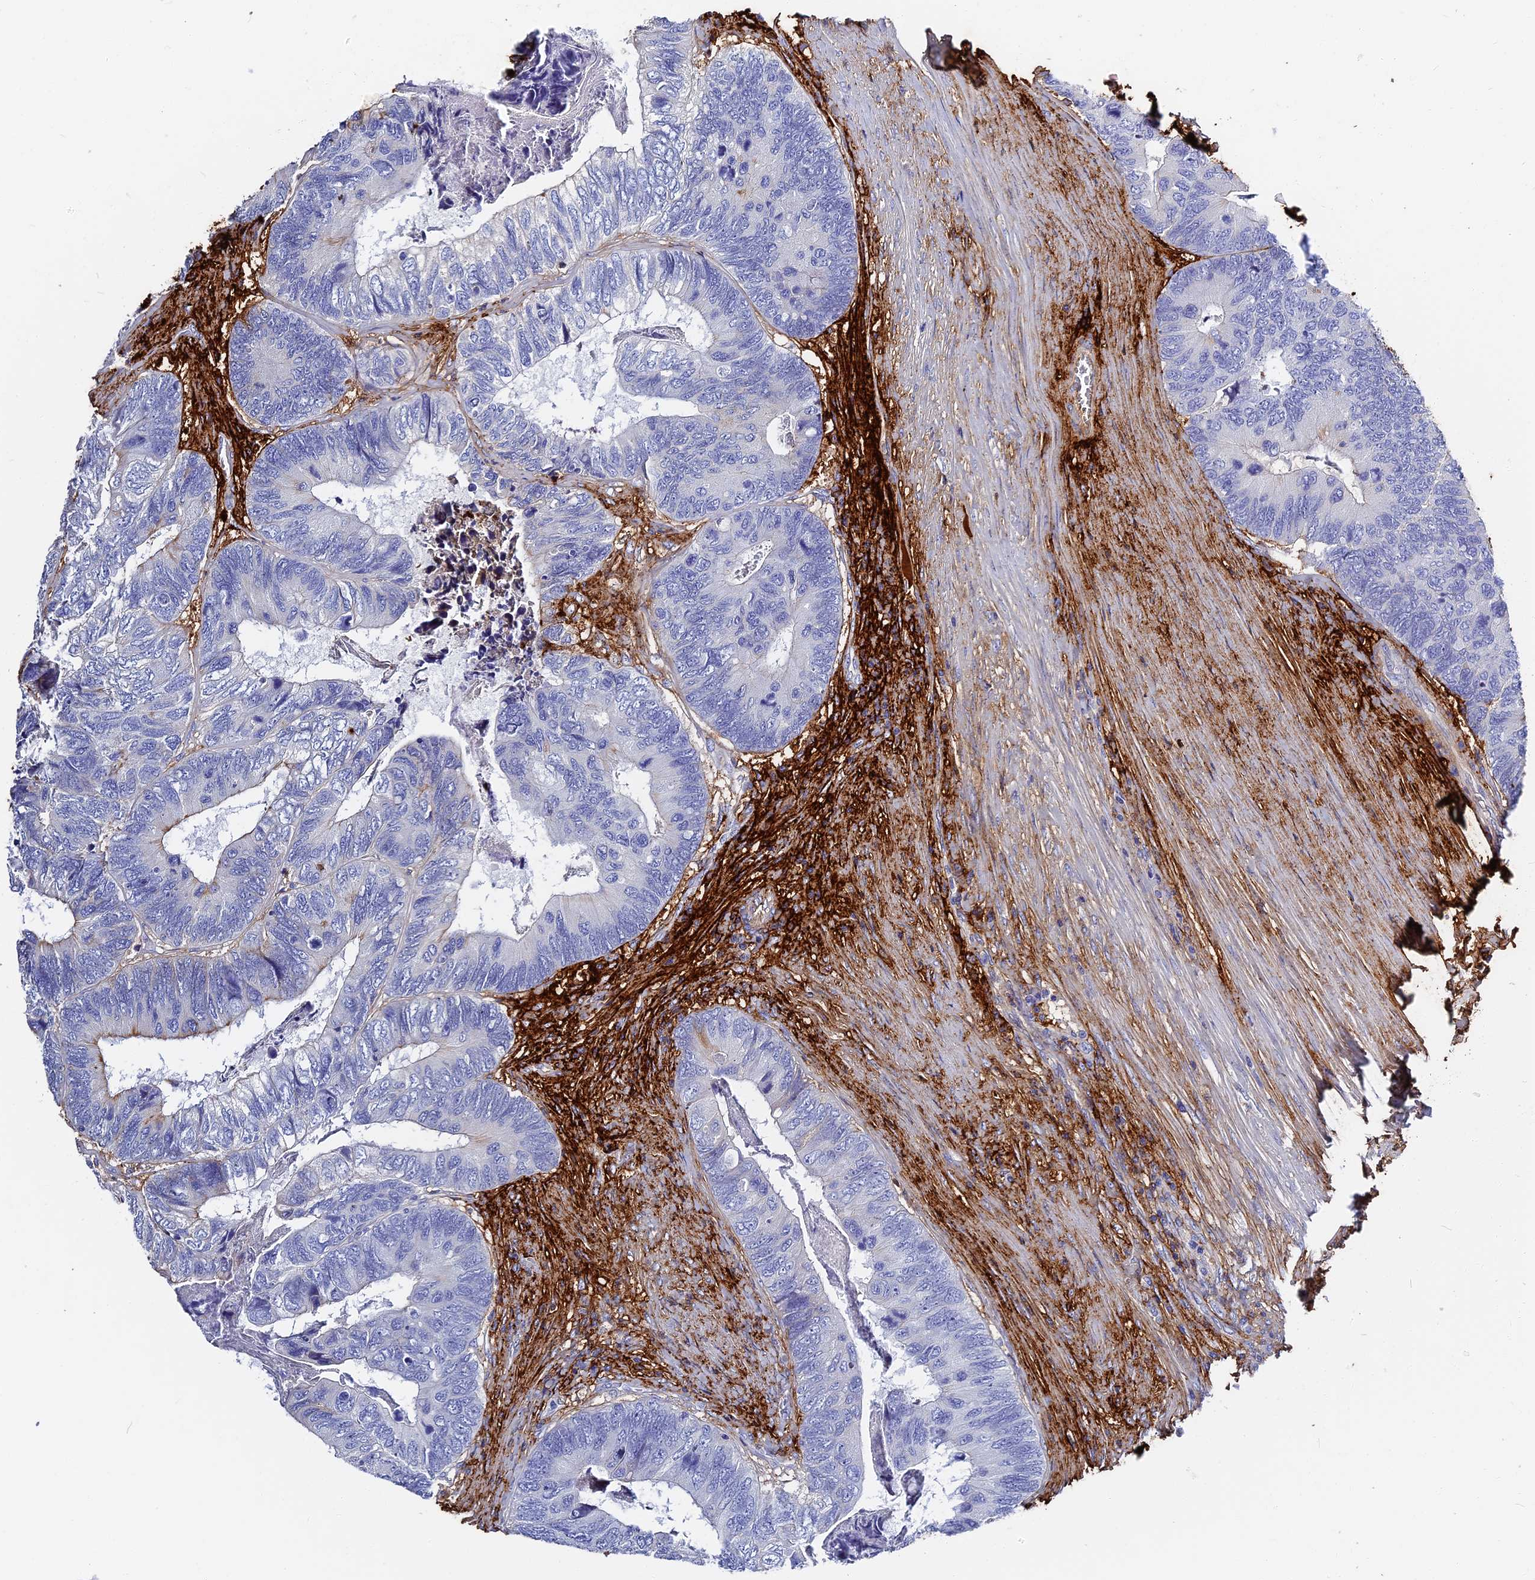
{"staining": {"intensity": "moderate", "quantity": "<25%", "location": "cytoplasmic/membranous"}, "tissue": "colorectal cancer", "cell_type": "Tumor cells", "image_type": "cancer", "snomed": [{"axis": "morphology", "description": "Adenocarcinoma, NOS"}, {"axis": "topography", "description": "Colon"}], "caption": "Immunohistochemical staining of colorectal cancer demonstrates moderate cytoplasmic/membranous protein positivity in approximately <25% of tumor cells. (IHC, brightfield microscopy, high magnification).", "gene": "ITIH1", "patient": {"sex": "female", "age": 67}}